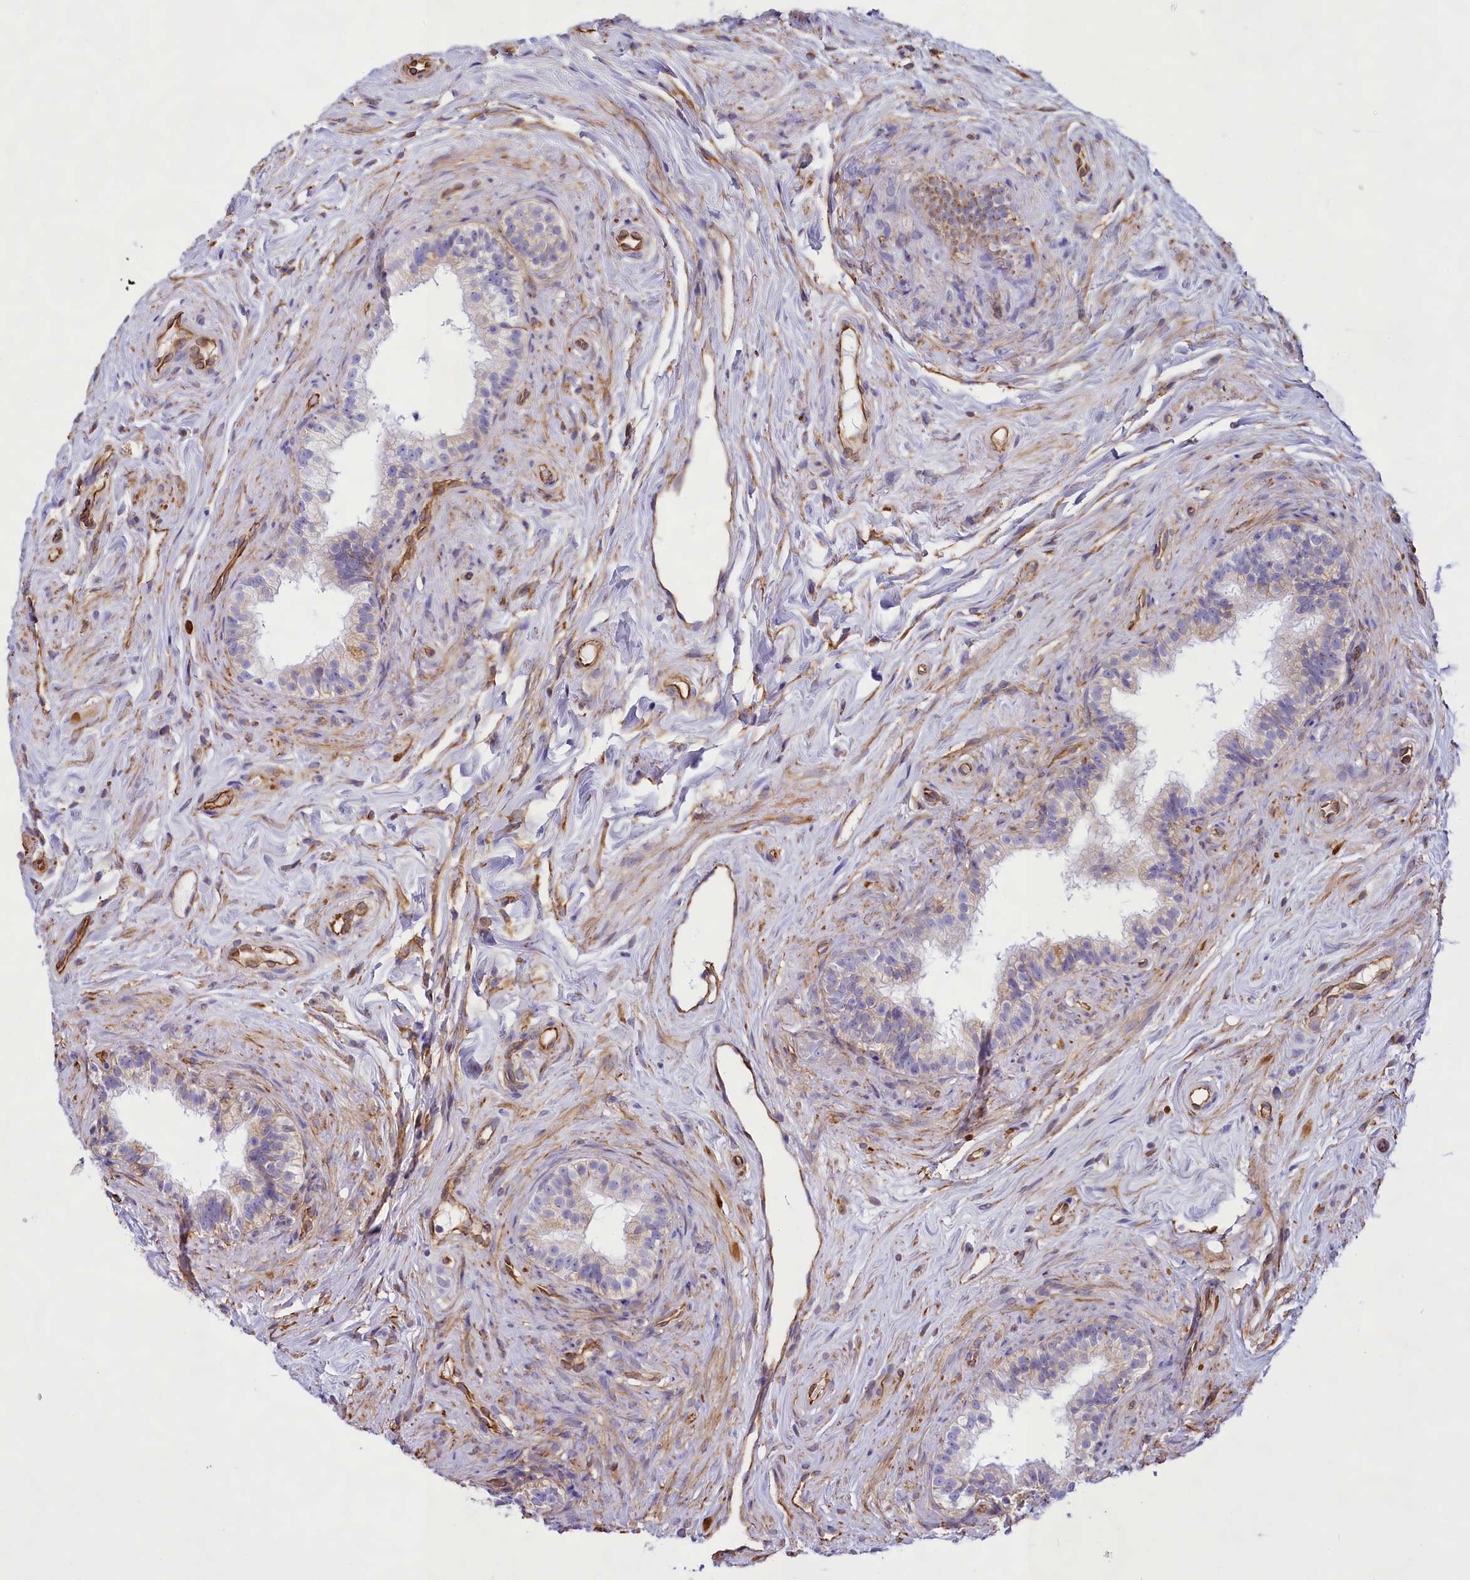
{"staining": {"intensity": "moderate", "quantity": "<25%", "location": "cytoplasmic/membranous"}, "tissue": "epididymis", "cell_type": "Glandular cells", "image_type": "normal", "snomed": [{"axis": "morphology", "description": "Normal tissue, NOS"}, {"axis": "topography", "description": "Epididymis"}], "caption": "An IHC image of benign tissue is shown. Protein staining in brown labels moderate cytoplasmic/membranous positivity in epididymis within glandular cells.", "gene": "CD99", "patient": {"sex": "male", "age": 84}}